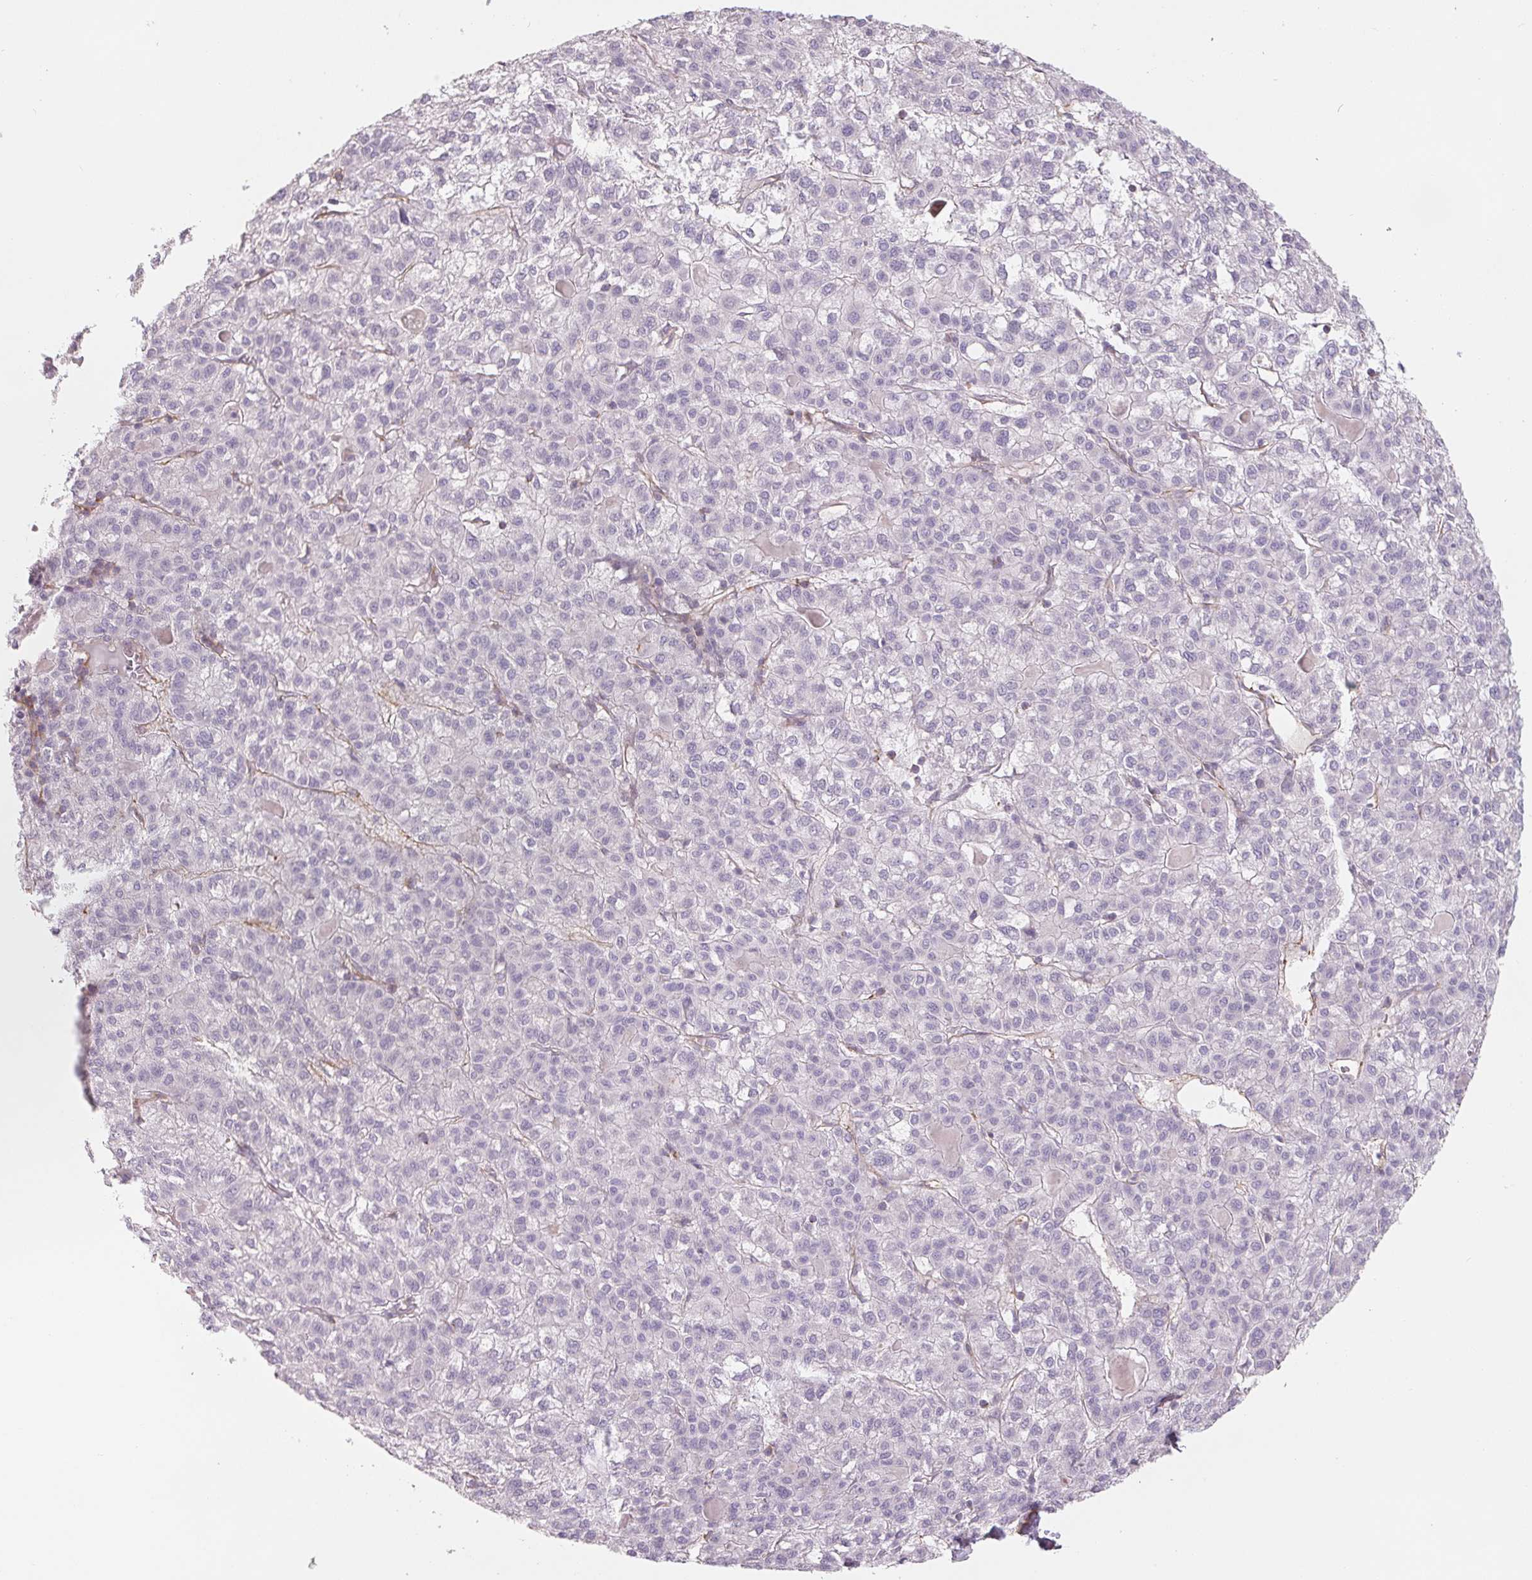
{"staining": {"intensity": "negative", "quantity": "none", "location": "none"}, "tissue": "liver cancer", "cell_type": "Tumor cells", "image_type": "cancer", "snomed": [{"axis": "morphology", "description": "Carcinoma, Hepatocellular, NOS"}, {"axis": "topography", "description": "Liver"}], "caption": "Photomicrograph shows no protein positivity in tumor cells of hepatocellular carcinoma (liver) tissue.", "gene": "ANKRD13B", "patient": {"sex": "female", "age": 43}}